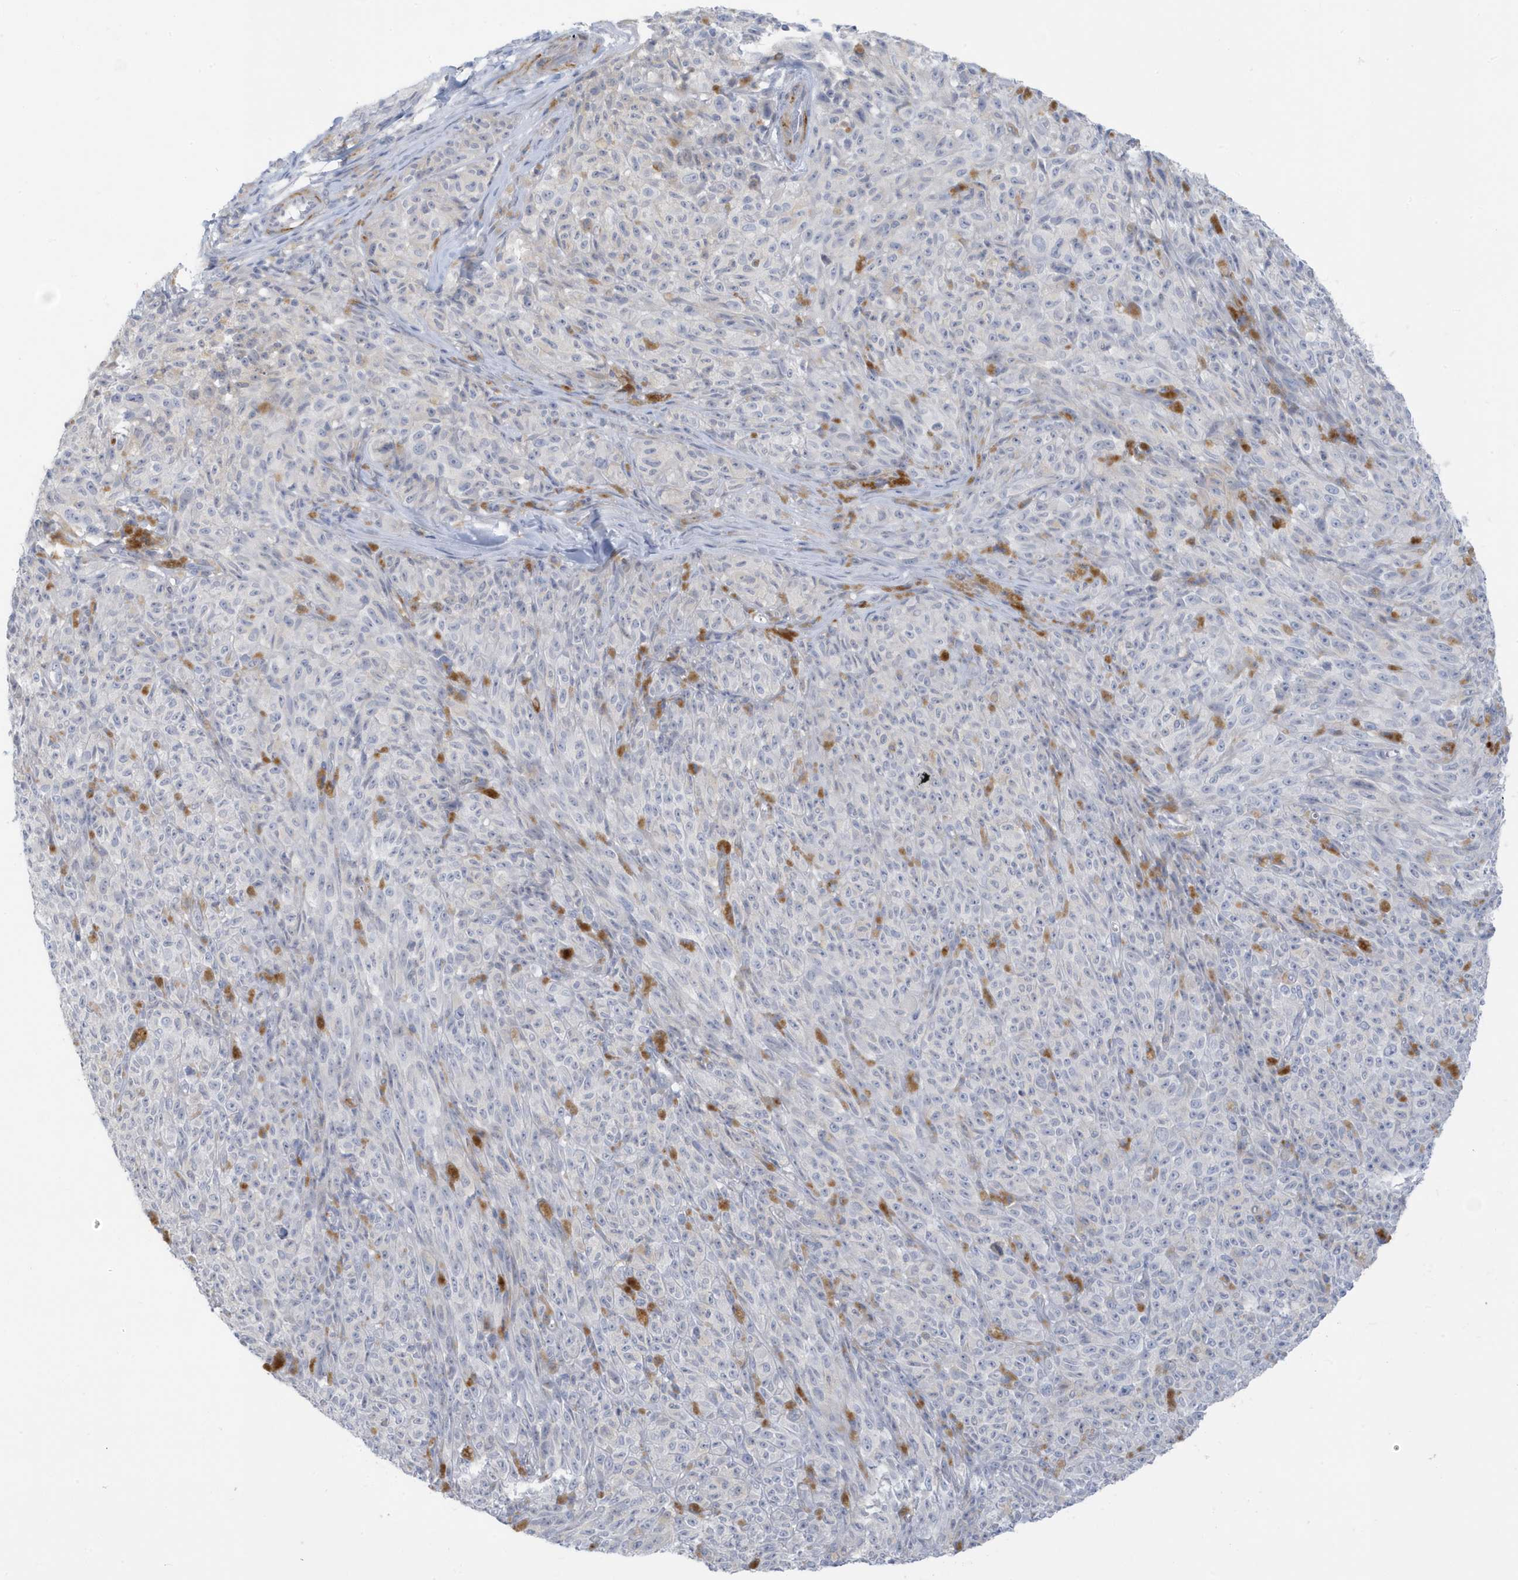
{"staining": {"intensity": "negative", "quantity": "none", "location": "none"}, "tissue": "melanoma", "cell_type": "Tumor cells", "image_type": "cancer", "snomed": [{"axis": "morphology", "description": "Malignant melanoma, NOS"}, {"axis": "topography", "description": "Skin"}], "caption": "Human malignant melanoma stained for a protein using IHC displays no staining in tumor cells.", "gene": "PERM1", "patient": {"sex": "female", "age": 82}}